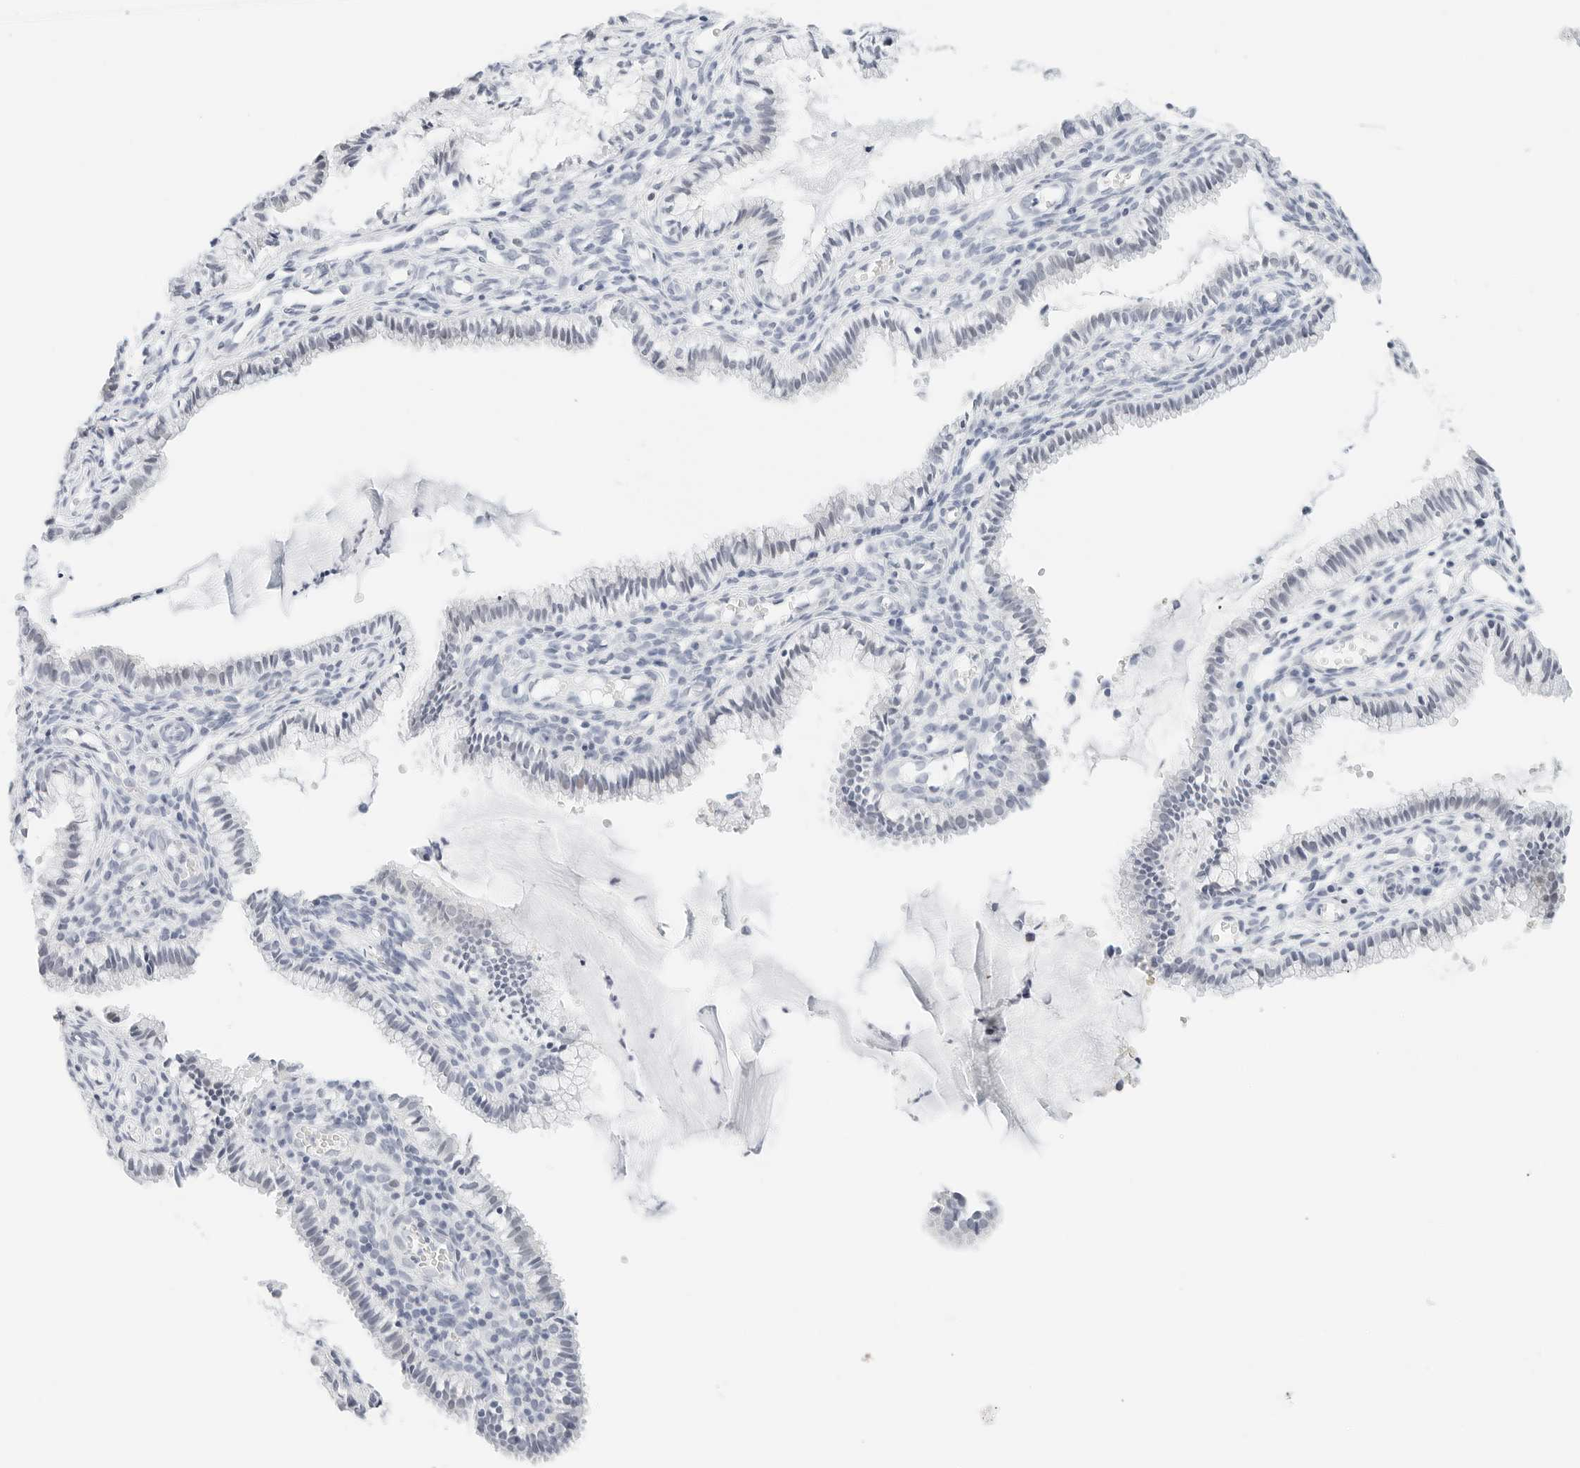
{"staining": {"intensity": "negative", "quantity": "none", "location": "none"}, "tissue": "cervix", "cell_type": "Glandular cells", "image_type": "normal", "snomed": [{"axis": "morphology", "description": "Normal tissue, NOS"}, {"axis": "topography", "description": "Cervix"}], "caption": "Immunohistochemistry image of normal cervix: cervix stained with DAB (3,3'-diaminobenzidine) exhibits no significant protein staining in glandular cells. (DAB (3,3'-diaminobenzidine) IHC with hematoxylin counter stain).", "gene": "CD22", "patient": {"sex": "female", "age": 27}}